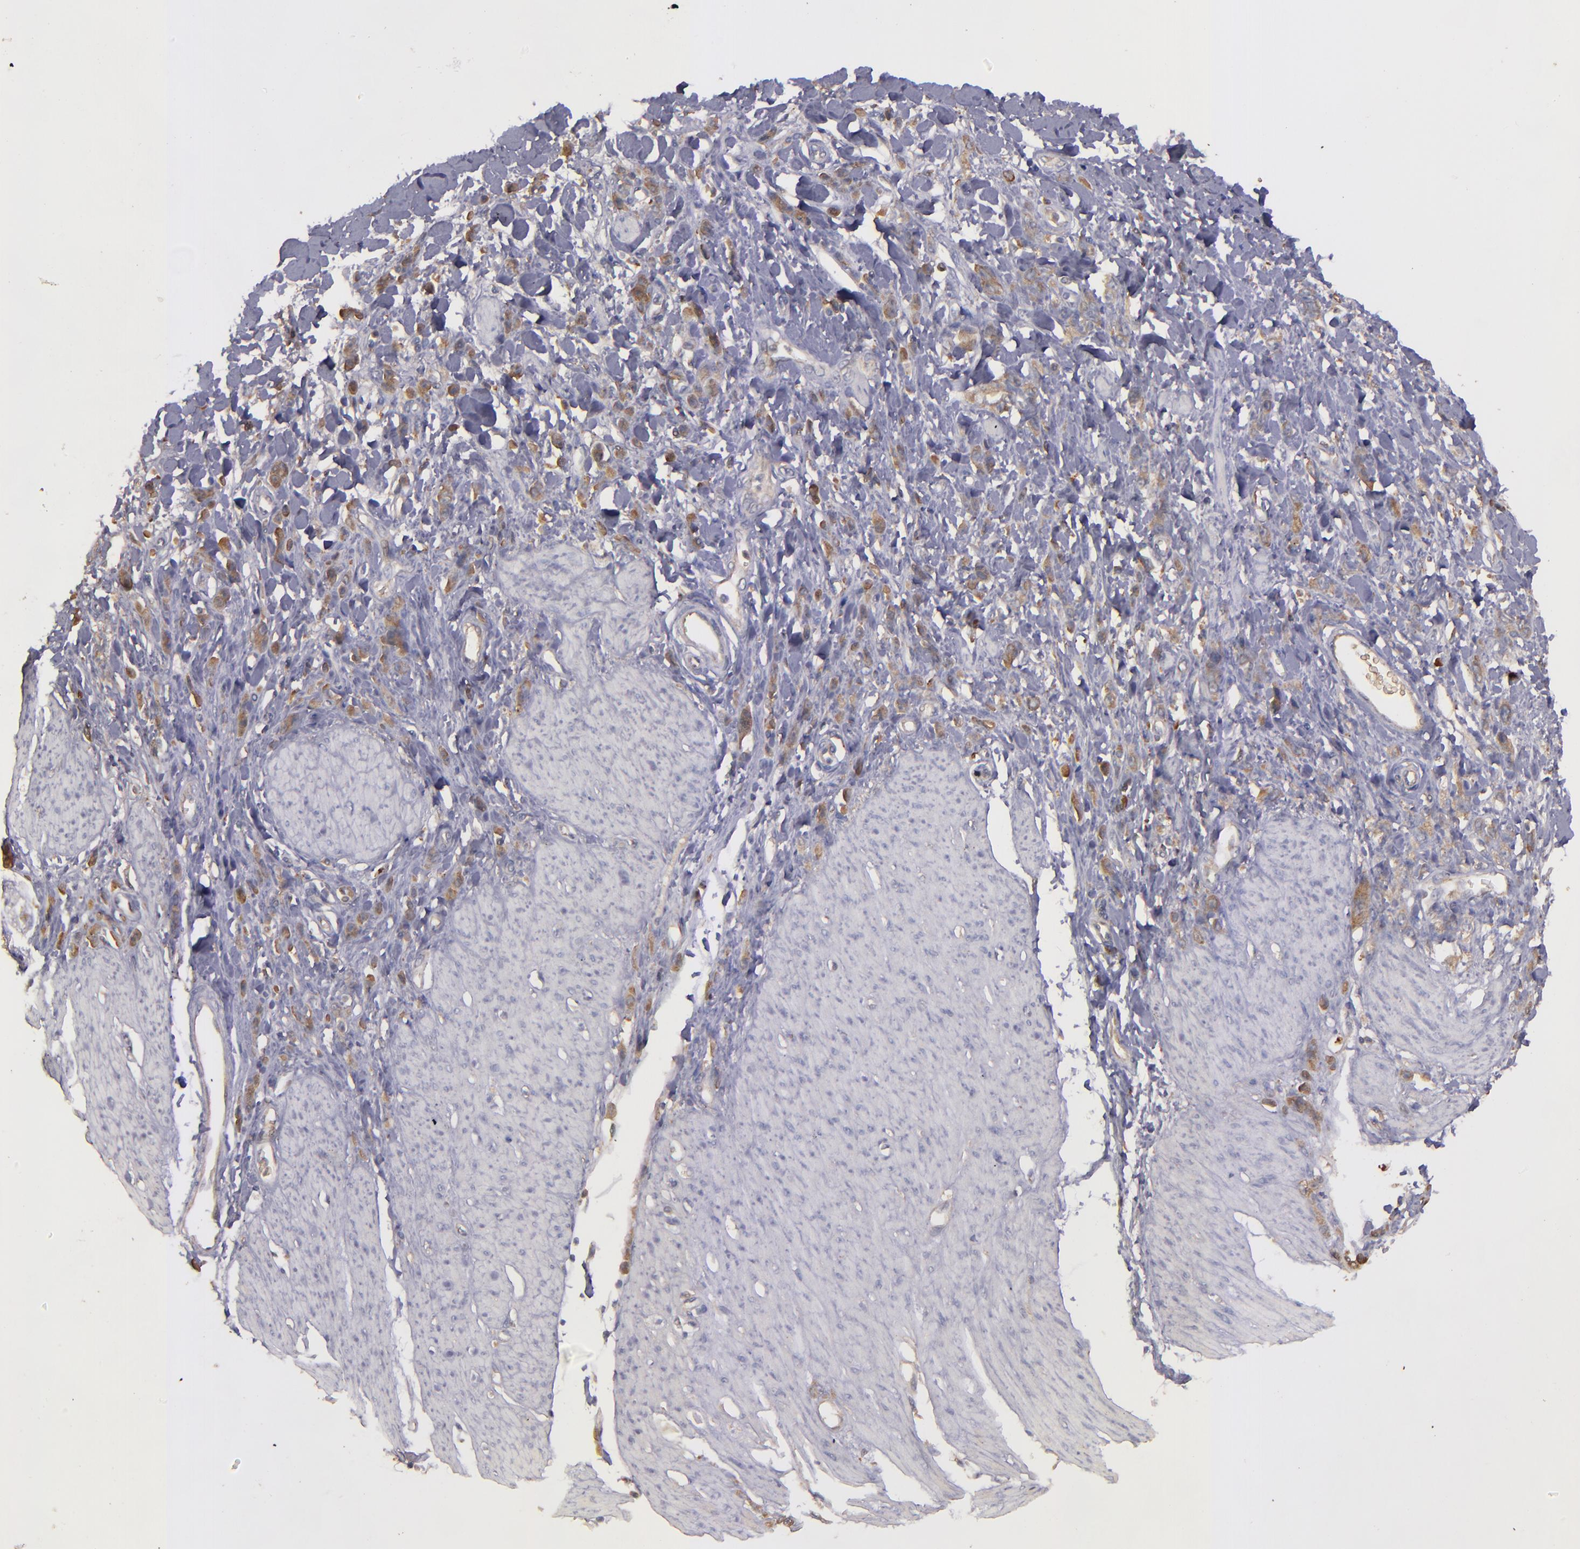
{"staining": {"intensity": "moderate", "quantity": "25%-75%", "location": "cytoplasmic/membranous"}, "tissue": "stomach cancer", "cell_type": "Tumor cells", "image_type": "cancer", "snomed": [{"axis": "morphology", "description": "Normal tissue, NOS"}, {"axis": "morphology", "description": "Adenocarcinoma, NOS"}, {"axis": "topography", "description": "Stomach"}], "caption": "A micrograph of human adenocarcinoma (stomach) stained for a protein exhibits moderate cytoplasmic/membranous brown staining in tumor cells.", "gene": "SRRD", "patient": {"sex": "male", "age": 82}}